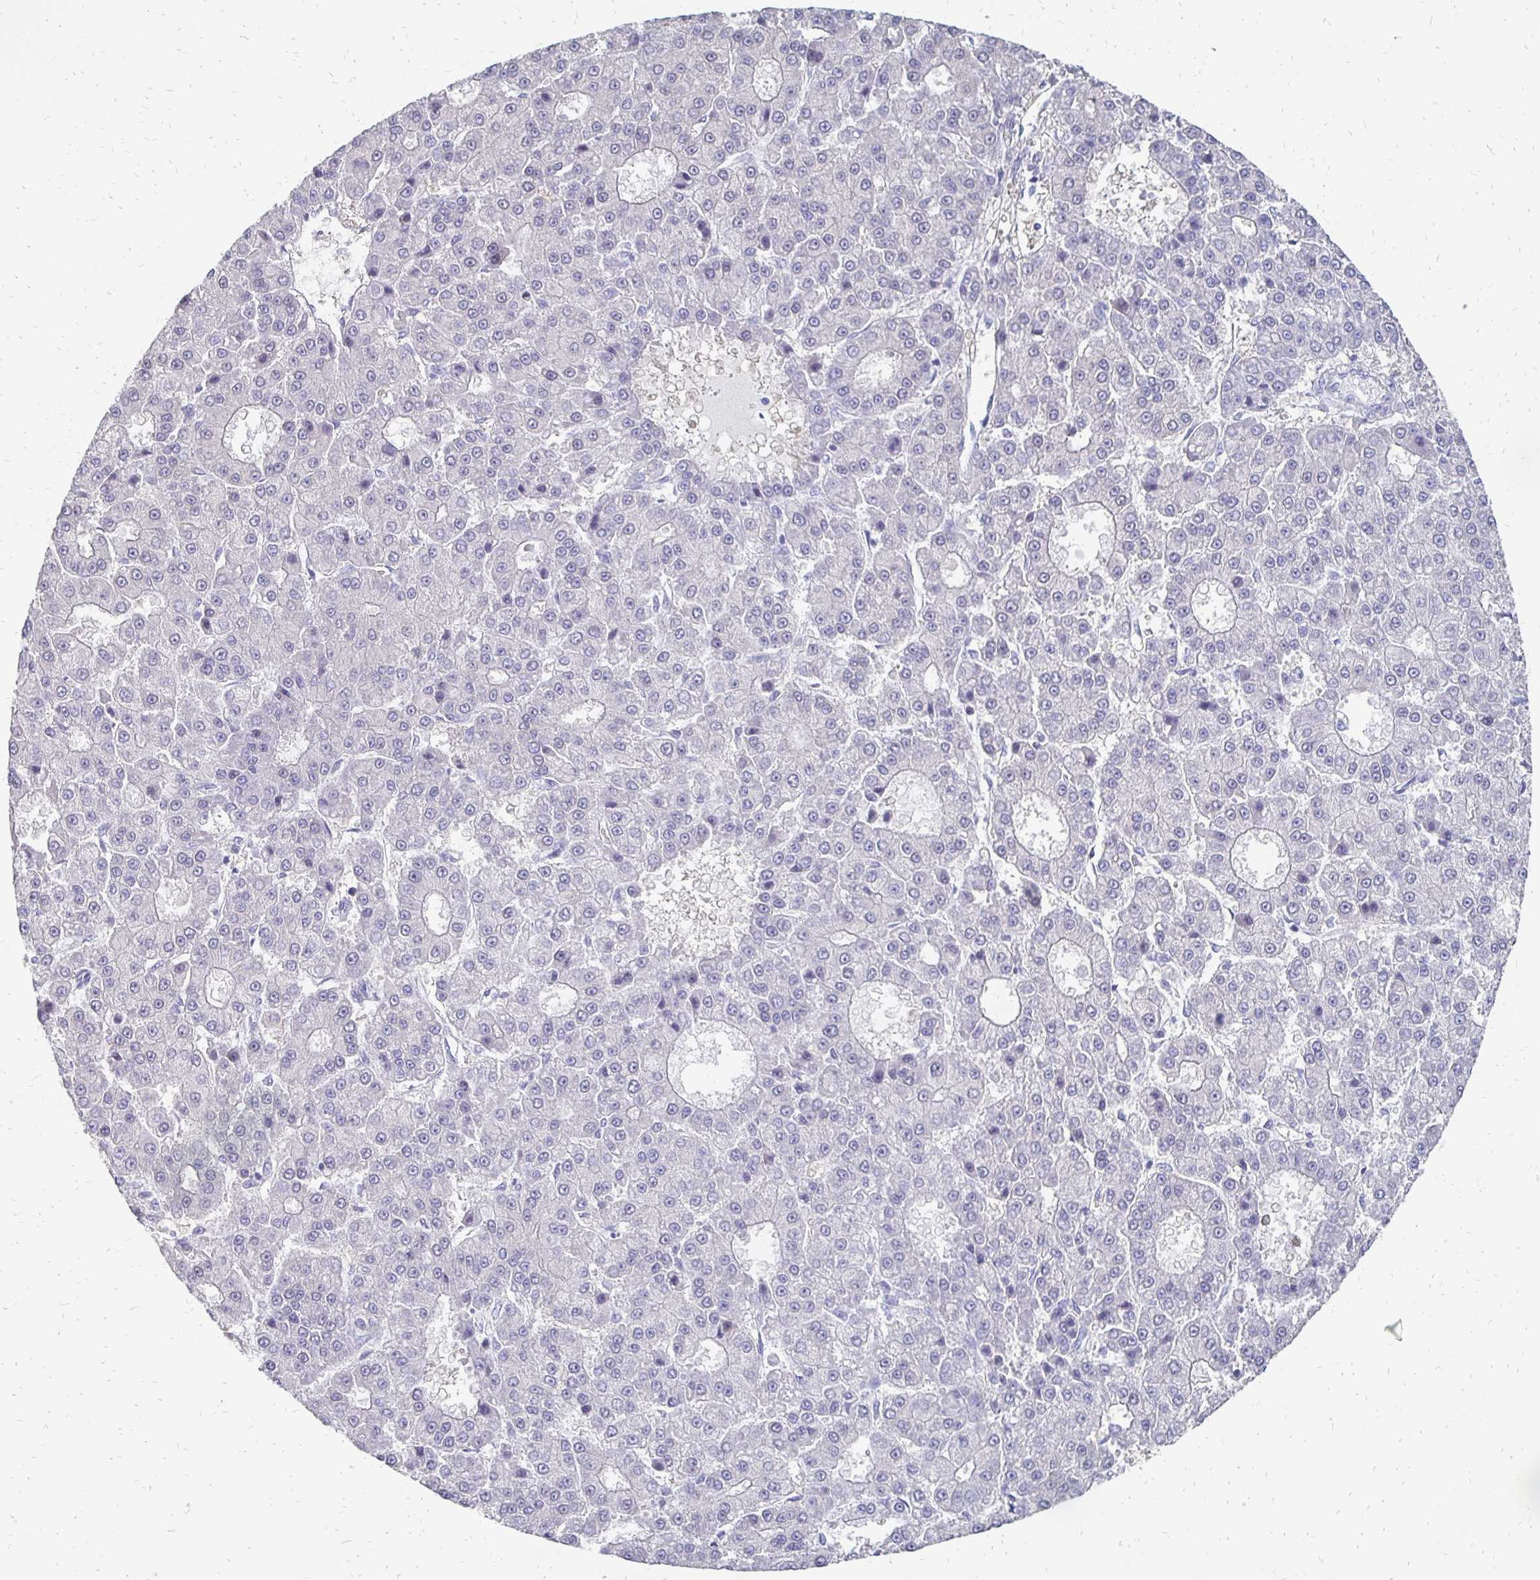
{"staining": {"intensity": "negative", "quantity": "none", "location": "none"}, "tissue": "liver cancer", "cell_type": "Tumor cells", "image_type": "cancer", "snomed": [{"axis": "morphology", "description": "Carcinoma, Hepatocellular, NOS"}, {"axis": "topography", "description": "Liver"}], "caption": "A high-resolution photomicrograph shows immunohistochemistry (IHC) staining of hepatocellular carcinoma (liver), which displays no significant expression in tumor cells.", "gene": "SYCP3", "patient": {"sex": "male", "age": 70}}